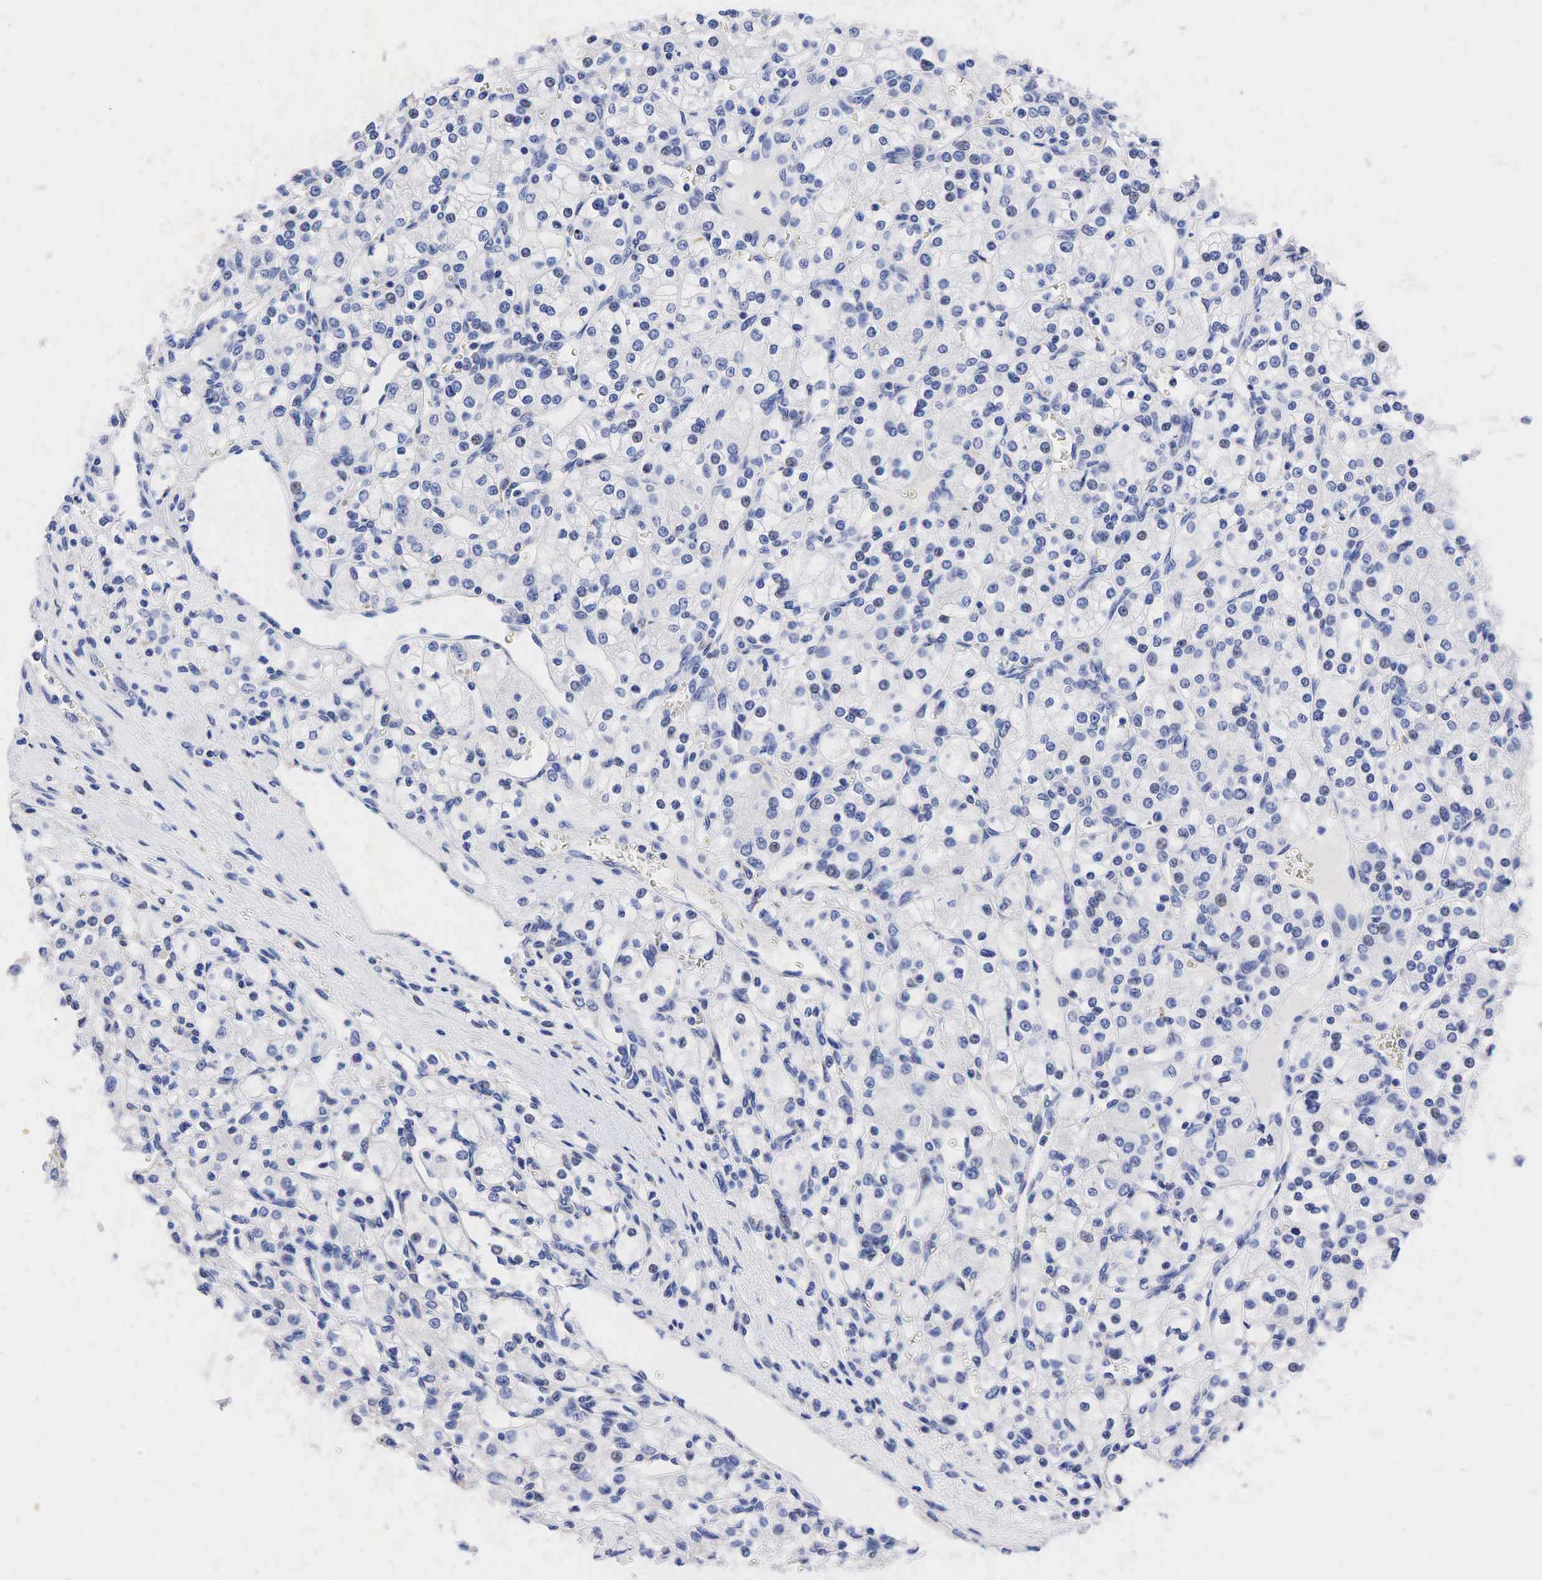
{"staining": {"intensity": "negative", "quantity": "none", "location": "none"}, "tissue": "renal cancer", "cell_type": "Tumor cells", "image_type": "cancer", "snomed": [{"axis": "morphology", "description": "Adenocarcinoma, NOS"}, {"axis": "topography", "description": "Kidney"}], "caption": "This is an immunohistochemistry (IHC) photomicrograph of renal cancer (adenocarcinoma). There is no staining in tumor cells.", "gene": "SYP", "patient": {"sex": "female", "age": 62}}